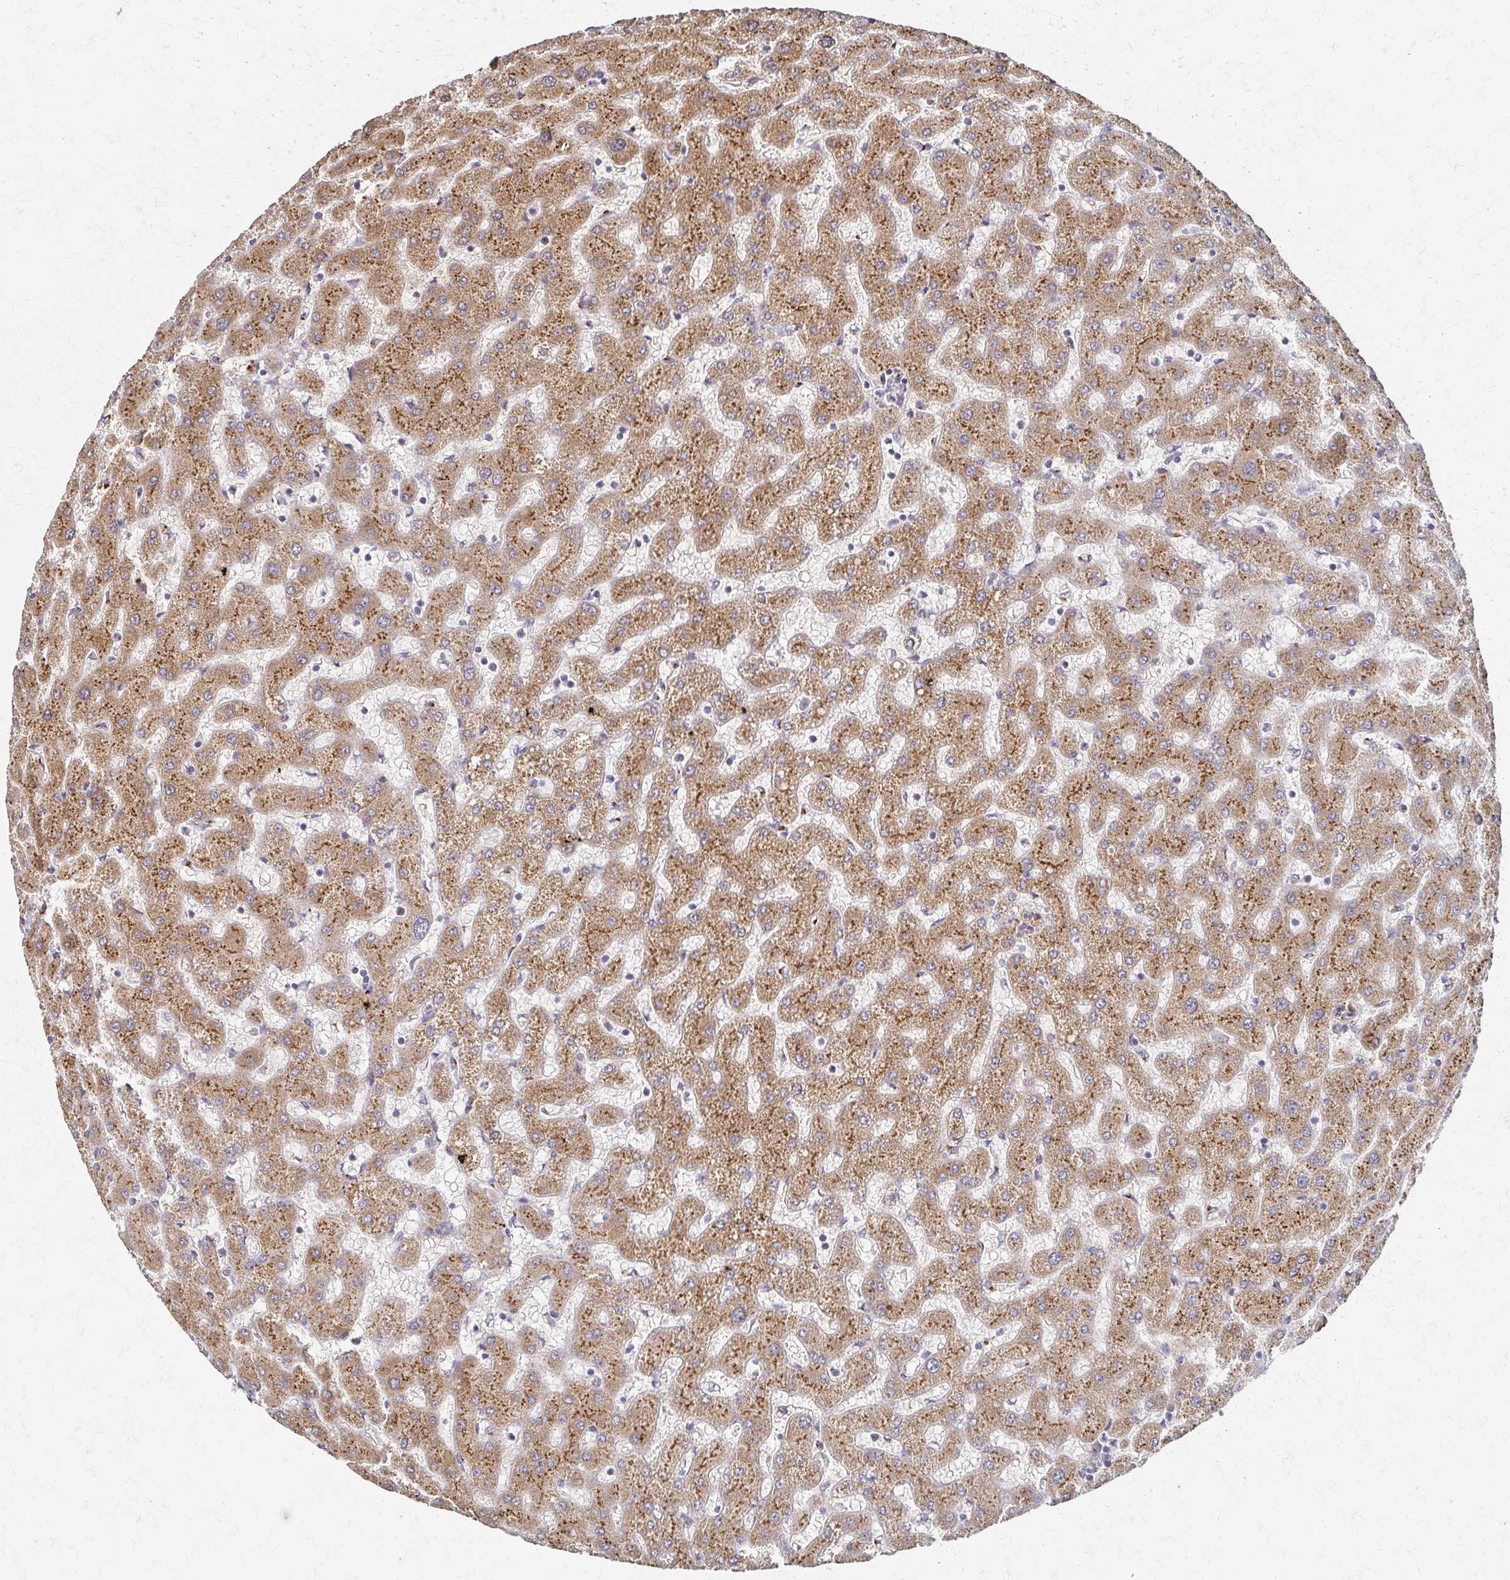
{"staining": {"intensity": "weak", "quantity": "25%-75%", "location": "cytoplasmic/membranous"}, "tissue": "liver", "cell_type": "Cholangiocytes", "image_type": "normal", "snomed": [{"axis": "morphology", "description": "Normal tissue, NOS"}, {"axis": "topography", "description": "Liver"}], "caption": "Protein staining of normal liver exhibits weak cytoplasmic/membranous expression in about 25%-75% of cholangiocytes. Nuclei are stained in blue.", "gene": "ENSG00000254692", "patient": {"sex": "female", "age": 63}}